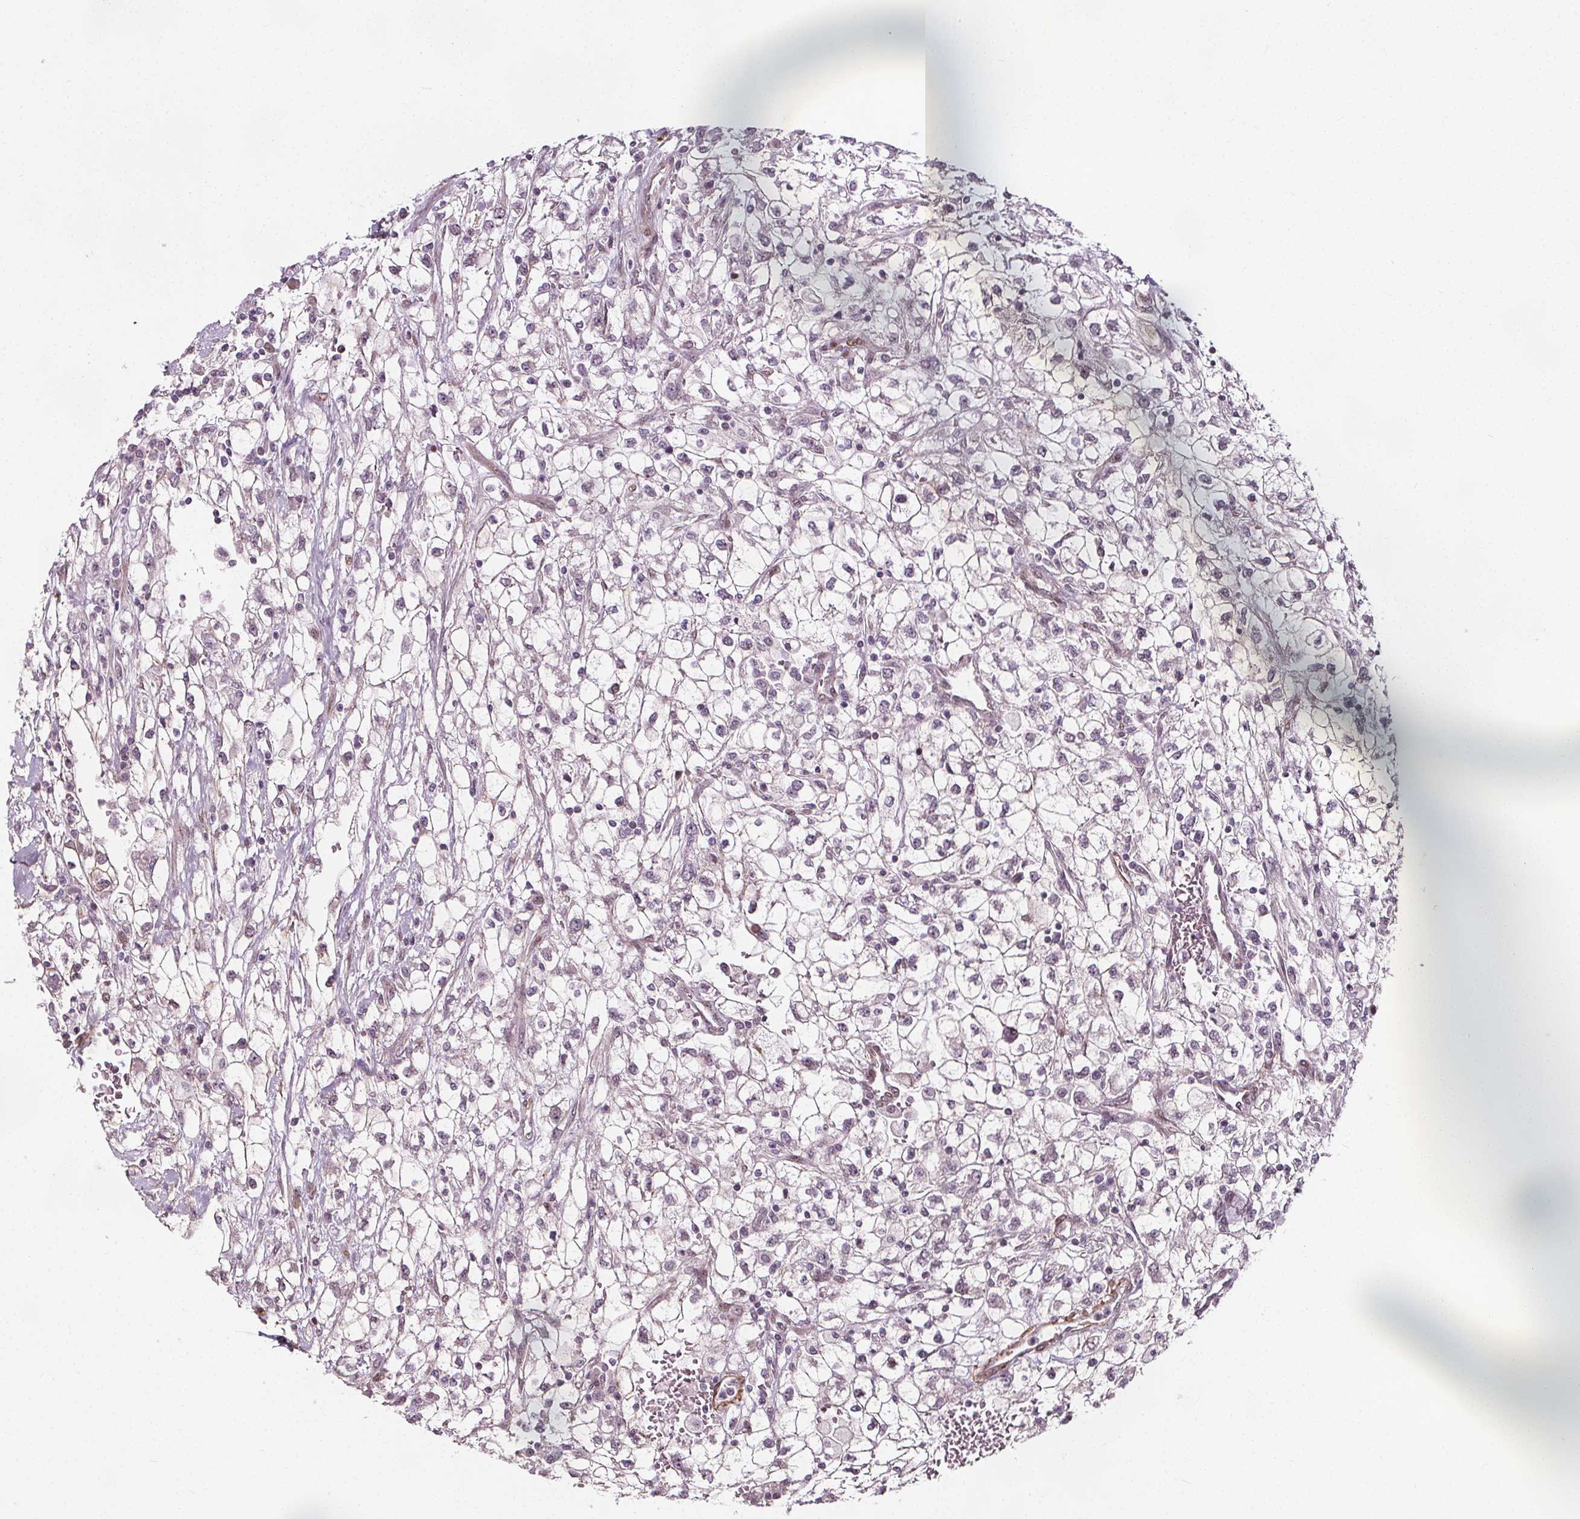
{"staining": {"intensity": "negative", "quantity": "none", "location": "none"}, "tissue": "renal cancer", "cell_type": "Tumor cells", "image_type": "cancer", "snomed": [{"axis": "morphology", "description": "Adenocarcinoma, NOS"}, {"axis": "topography", "description": "Kidney"}], "caption": "The photomicrograph demonstrates no significant positivity in tumor cells of renal adenocarcinoma.", "gene": "HAS1", "patient": {"sex": "male", "age": 59}}